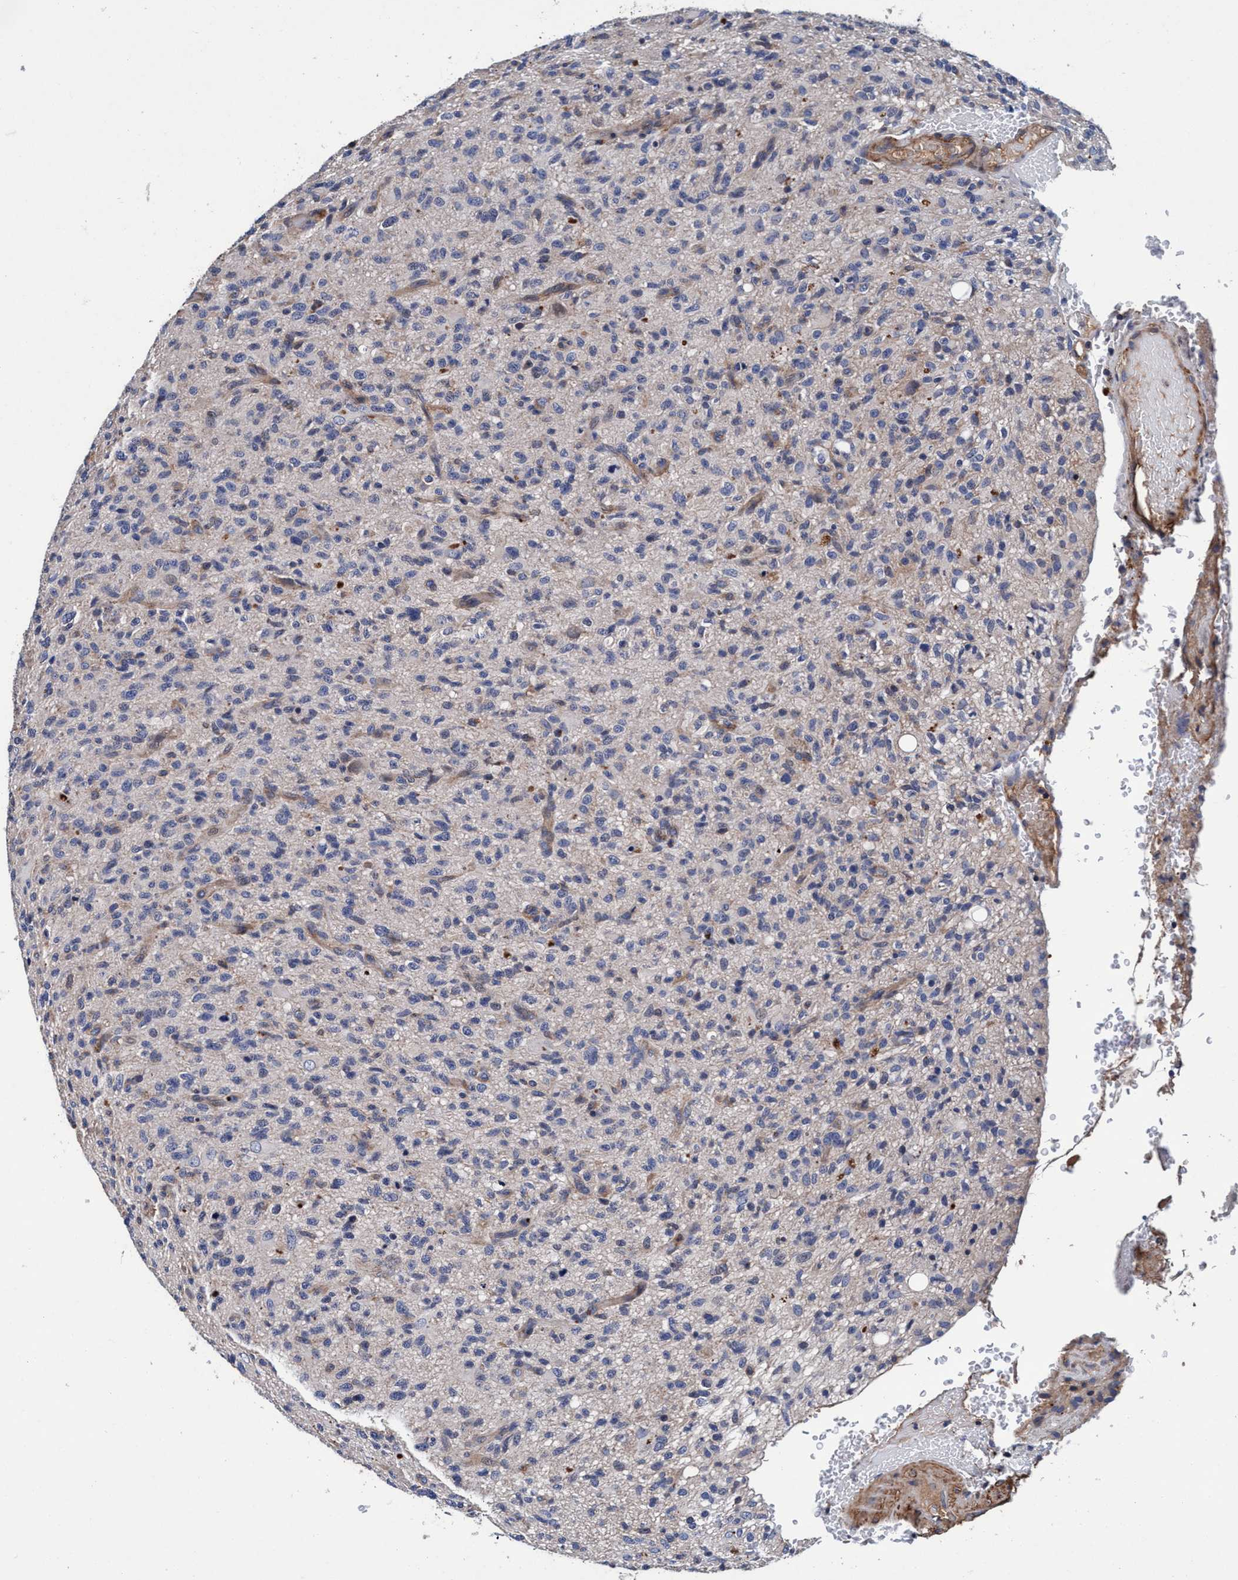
{"staining": {"intensity": "negative", "quantity": "none", "location": "none"}, "tissue": "glioma", "cell_type": "Tumor cells", "image_type": "cancer", "snomed": [{"axis": "morphology", "description": "Glioma, malignant, High grade"}, {"axis": "topography", "description": "Brain"}], "caption": "Immunohistochemistry (IHC) image of neoplastic tissue: human glioma stained with DAB demonstrates no significant protein staining in tumor cells. (Stains: DAB IHC with hematoxylin counter stain, Microscopy: brightfield microscopy at high magnification).", "gene": "RNF208", "patient": {"sex": "male", "age": 71}}